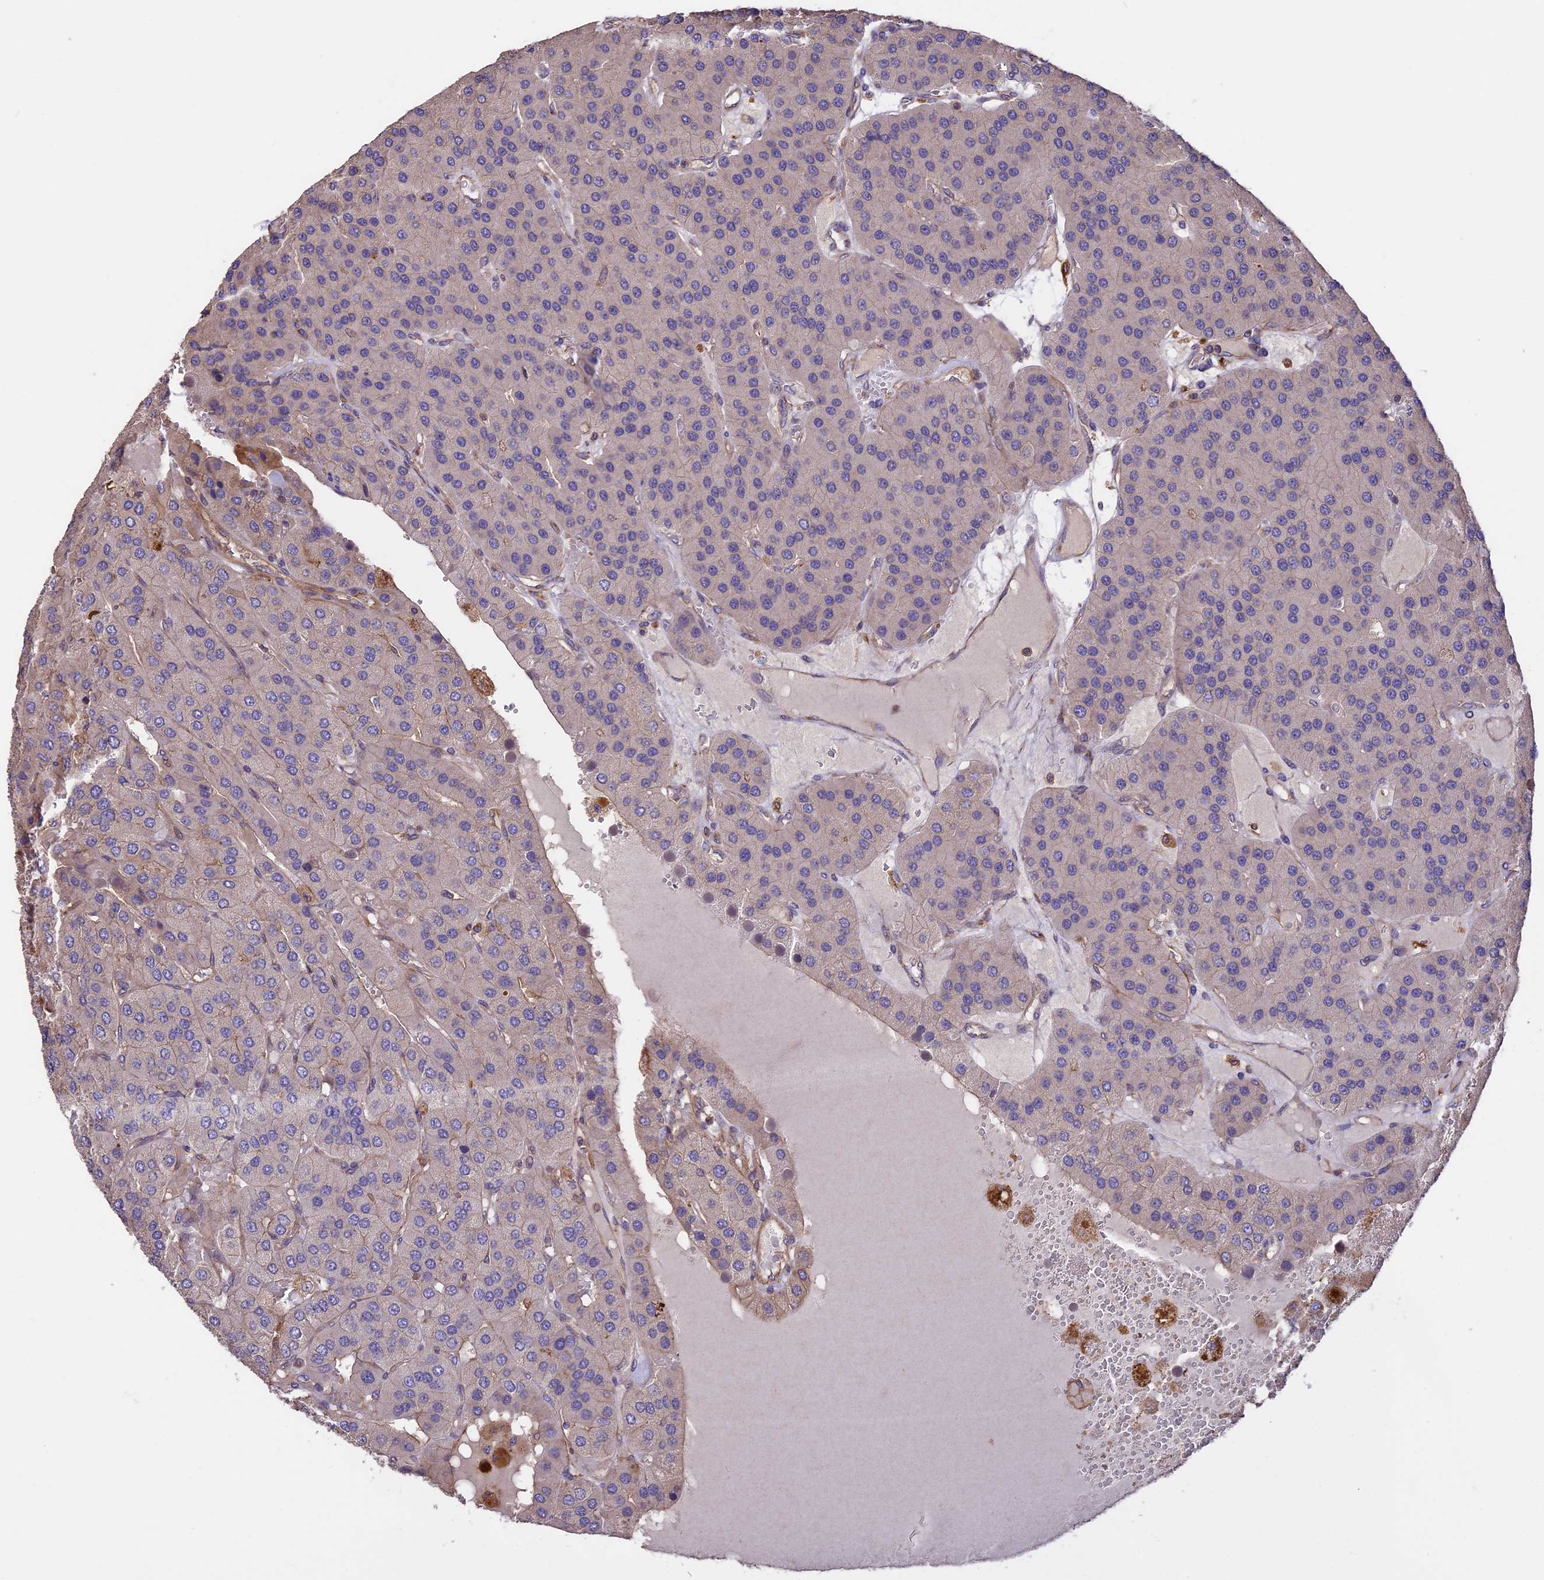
{"staining": {"intensity": "negative", "quantity": "none", "location": "none"}, "tissue": "parathyroid gland", "cell_type": "Glandular cells", "image_type": "normal", "snomed": [{"axis": "morphology", "description": "Normal tissue, NOS"}, {"axis": "morphology", "description": "Adenoma, NOS"}, {"axis": "topography", "description": "Parathyroid gland"}], "caption": "A micrograph of parathyroid gland stained for a protein exhibits no brown staining in glandular cells. (Immunohistochemistry (ihc), brightfield microscopy, high magnification).", "gene": "GAS8", "patient": {"sex": "female", "age": 86}}